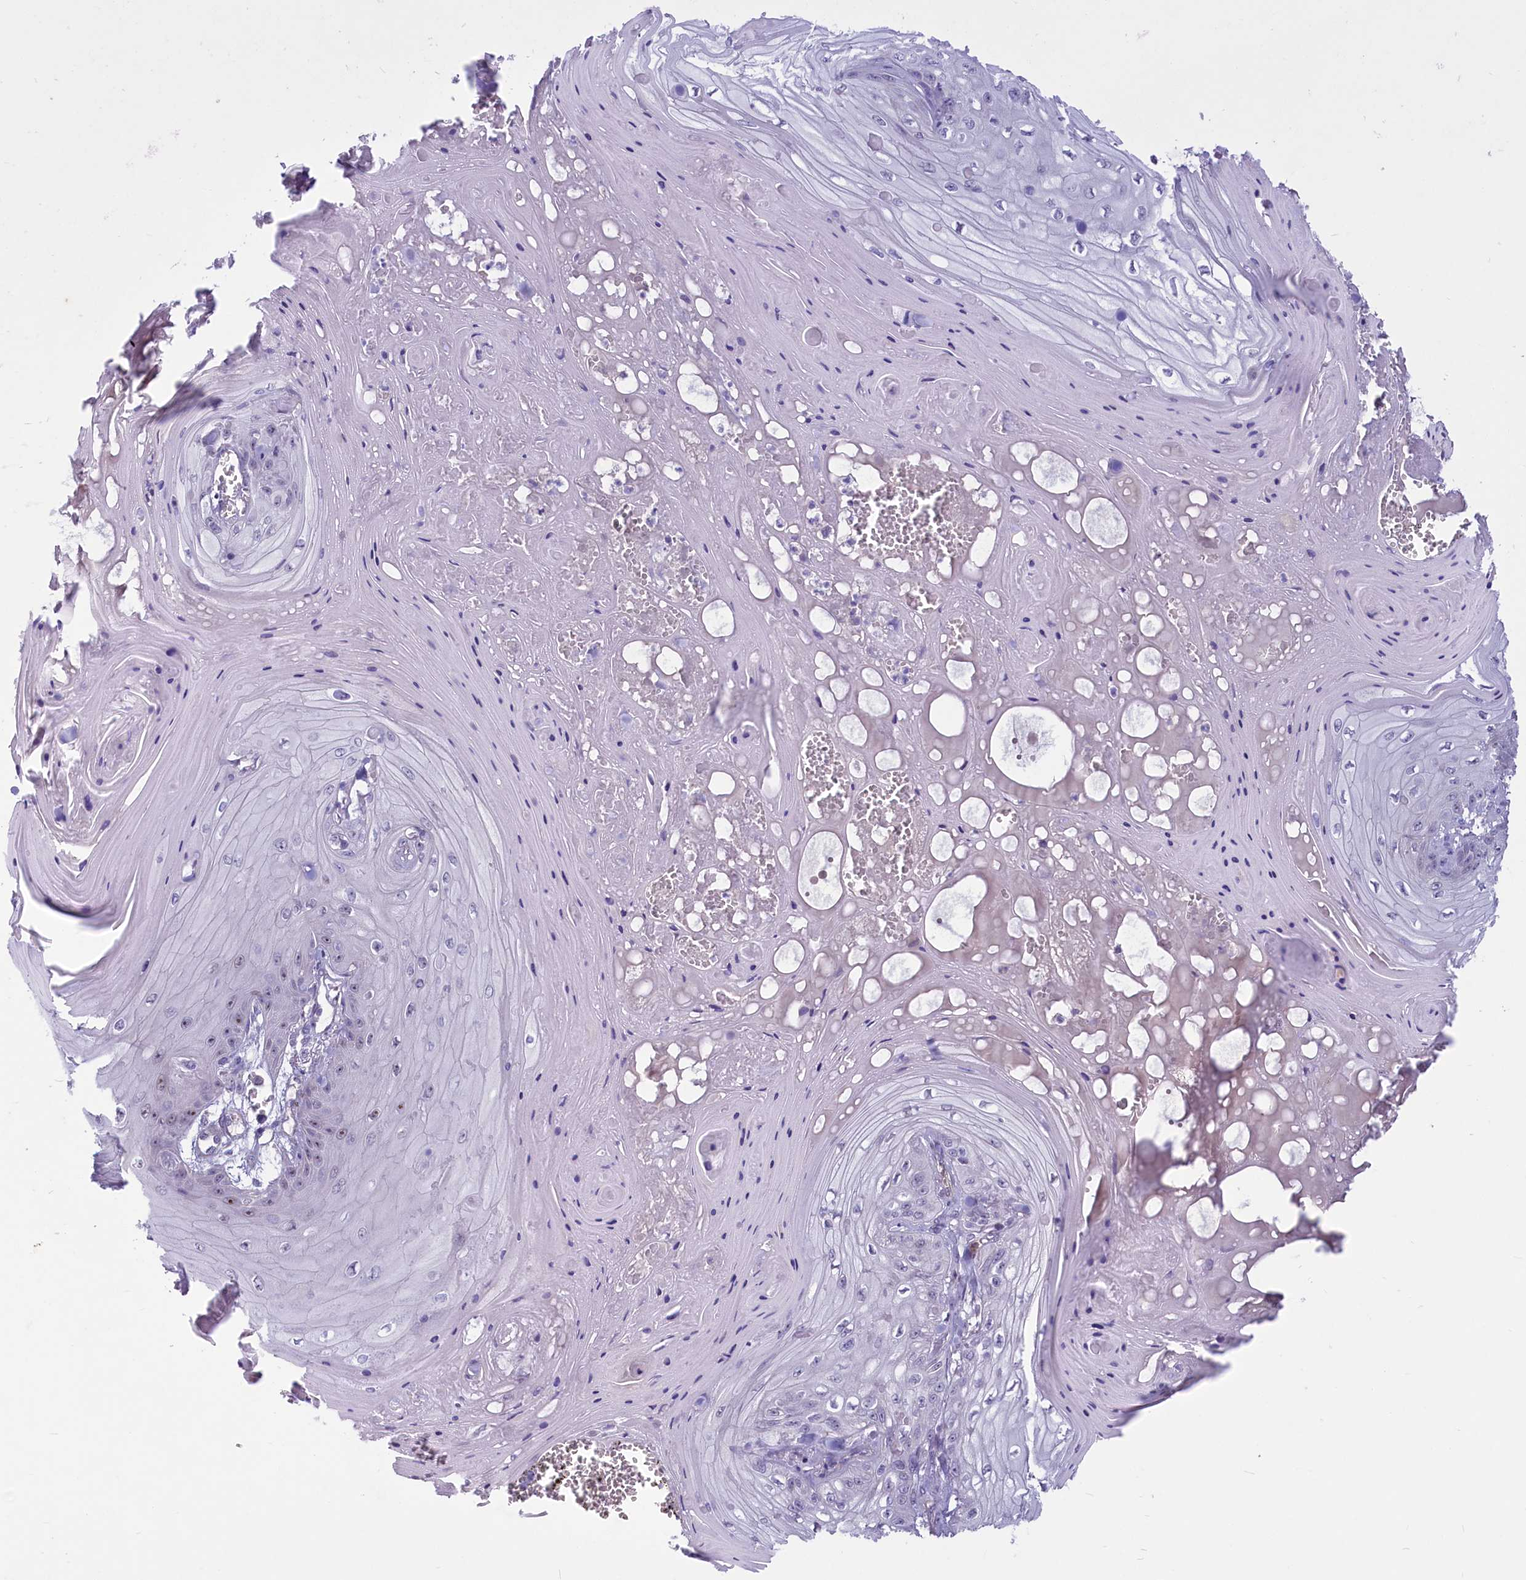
{"staining": {"intensity": "weak", "quantity": "<25%", "location": "nuclear"}, "tissue": "skin cancer", "cell_type": "Tumor cells", "image_type": "cancer", "snomed": [{"axis": "morphology", "description": "Squamous cell carcinoma, NOS"}, {"axis": "topography", "description": "Skin"}], "caption": "This is an IHC photomicrograph of squamous cell carcinoma (skin). There is no expression in tumor cells.", "gene": "PROCR", "patient": {"sex": "male", "age": 74}}